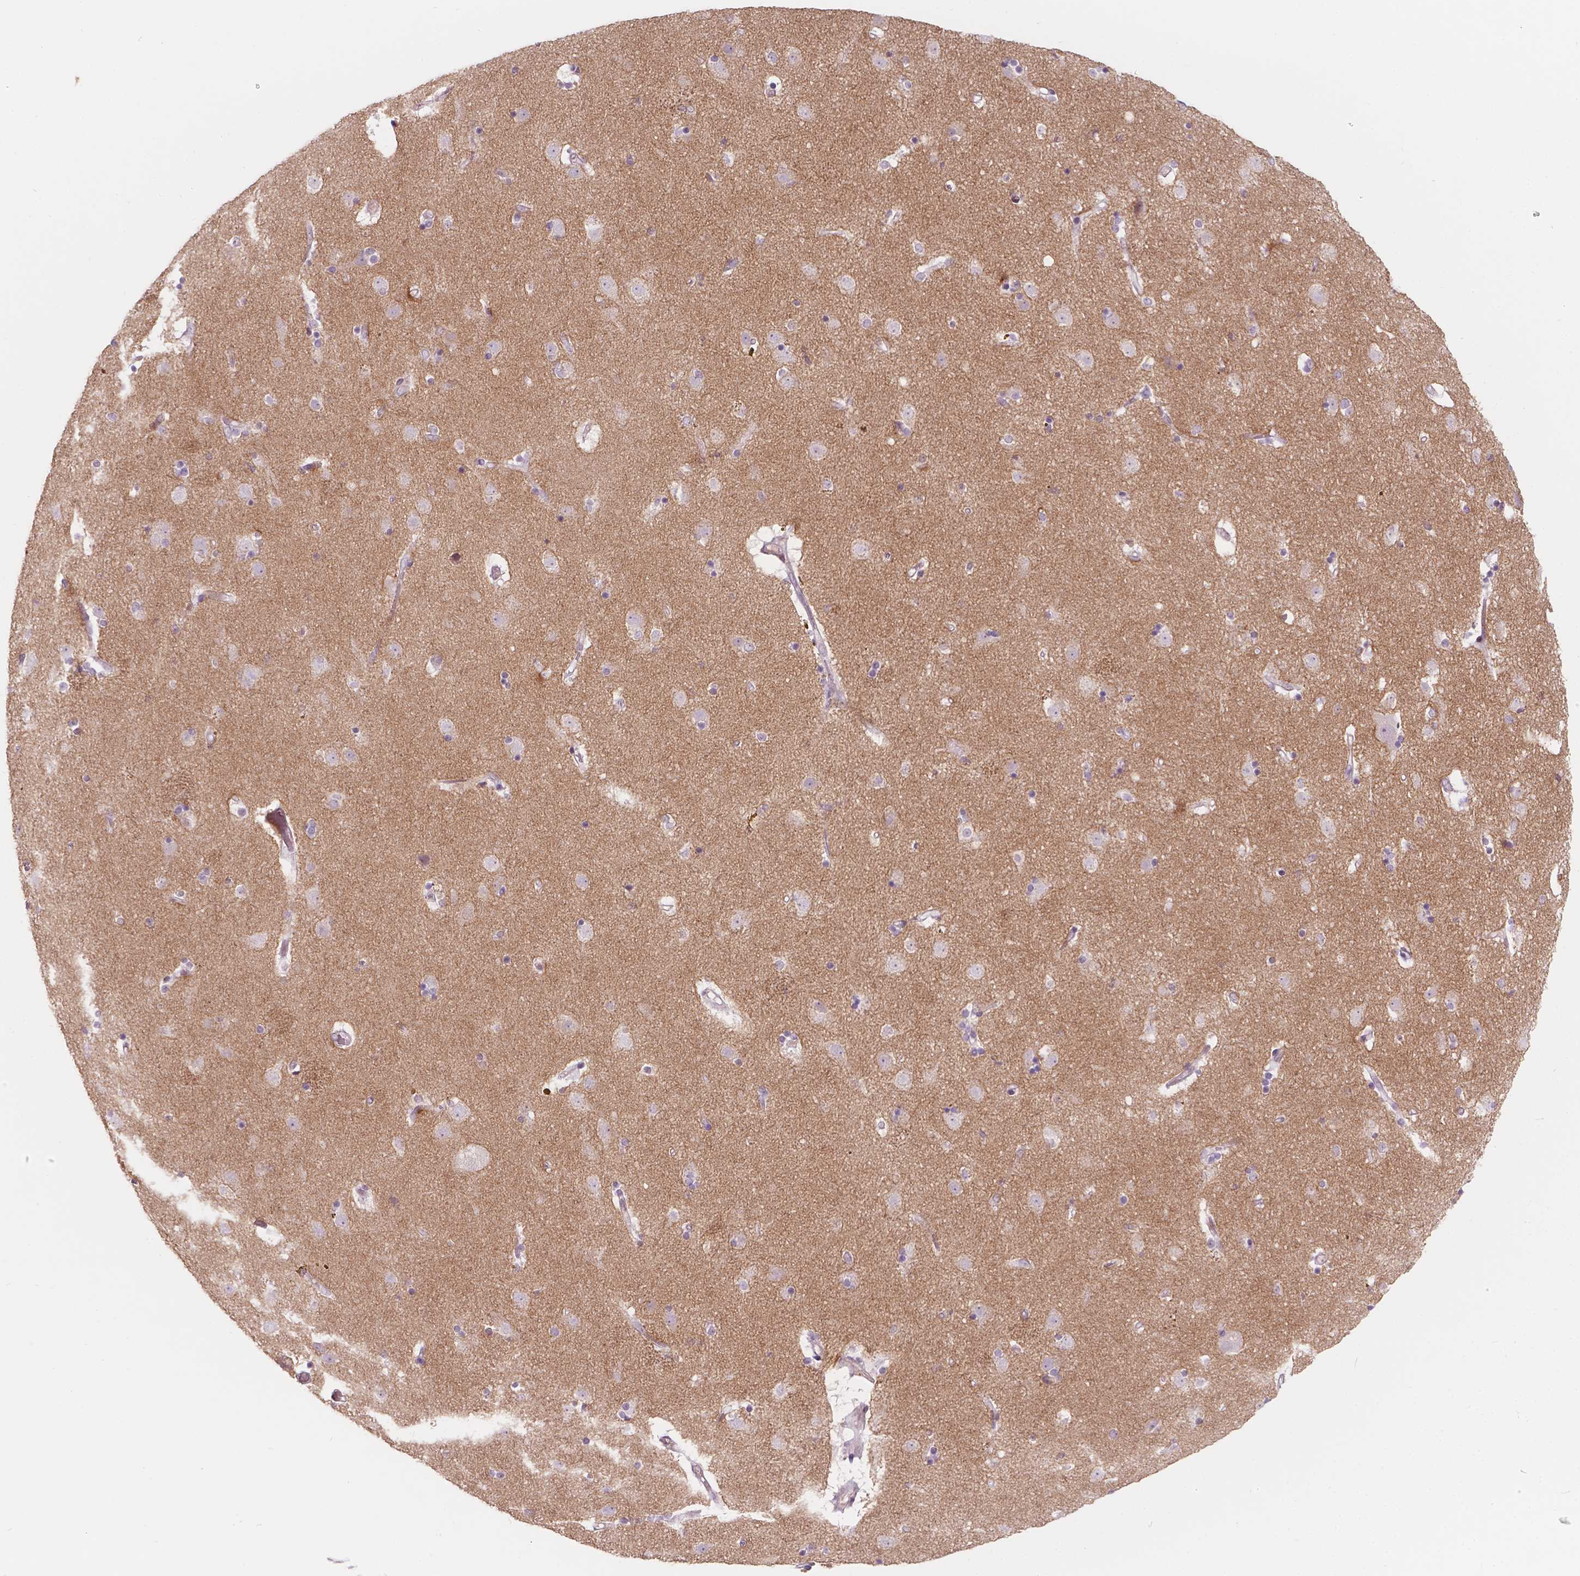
{"staining": {"intensity": "negative", "quantity": "none", "location": "none"}, "tissue": "caudate", "cell_type": "Glial cells", "image_type": "normal", "snomed": [{"axis": "morphology", "description": "Normal tissue, NOS"}, {"axis": "topography", "description": "Lateral ventricle wall"}], "caption": "This is an IHC image of unremarkable human caudate. There is no expression in glial cells.", "gene": "TM6SF2", "patient": {"sex": "female", "age": 71}}